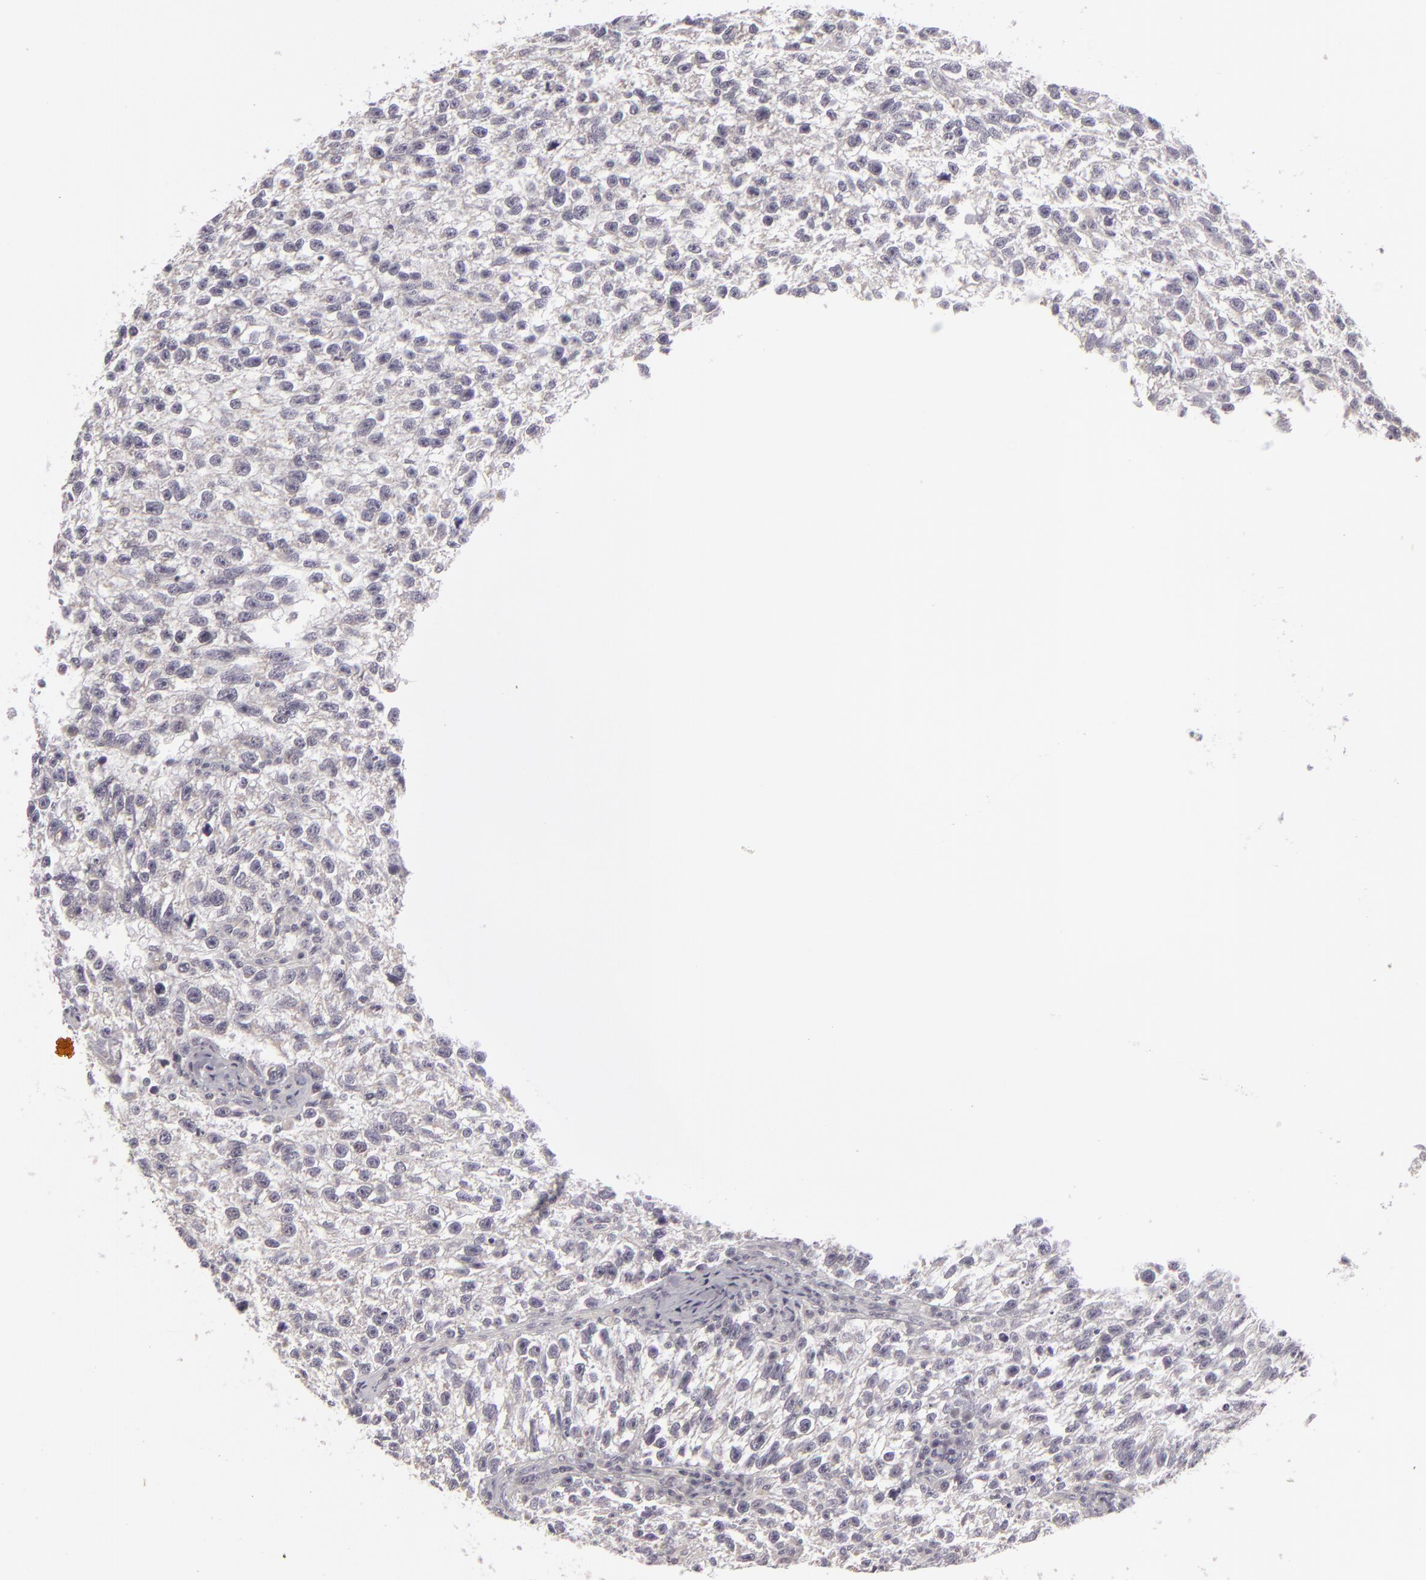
{"staining": {"intensity": "negative", "quantity": "none", "location": "none"}, "tissue": "testis cancer", "cell_type": "Tumor cells", "image_type": "cancer", "snomed": [{"axis": "morphology", "description": "Seminoma, NOS"}, {"axis": "topography", "description": "Testis"}], "caption": "This is an immunohistochemistry (IHC) image of human testis cancer. There is no expression in tumor cells.", "gene": "SIX1", "patient": {"sex": "male", "age": 38}}